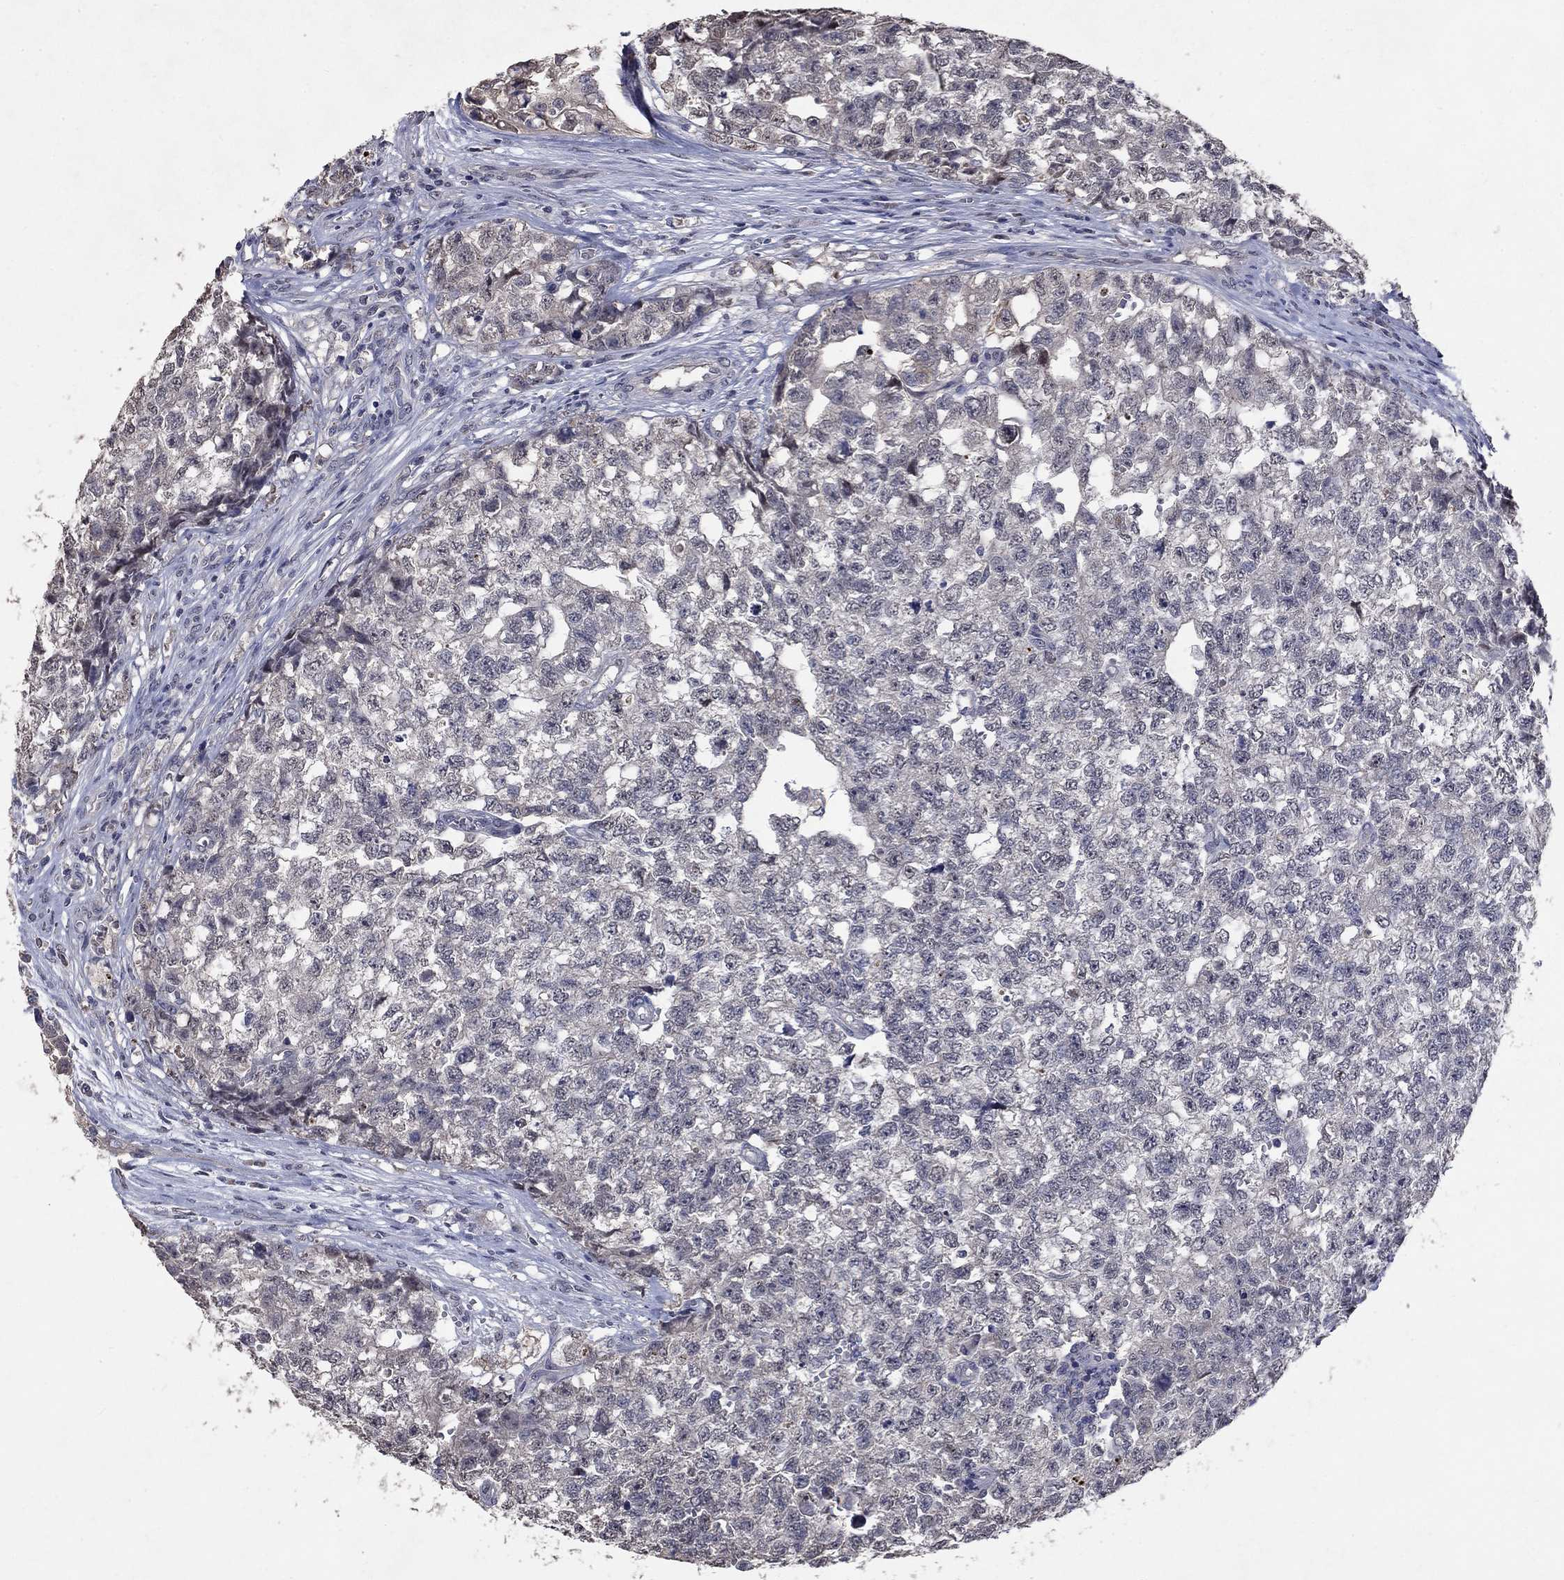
{"staining": {"intensity": "negative", "quantity": "none", "location": "none"}, "tissue": "testis cancer", "cell_type": "Tumor cells", "image_type": "cancer", "snomed": [{"axis": "morphology", "description": "Seminoma, NOS"}, {"axis": "morphology", "description": "Carcinoma, Embryonal, NOS"}, {"axis": "topography", "description": "Testis"}], "caption": "IHC histopathology image of testis cancer stained for a protein (brown), which exhibits no expression in tumor cells.", "gene": "CHST5", "patient": {"sex": "male", "age": 22}}